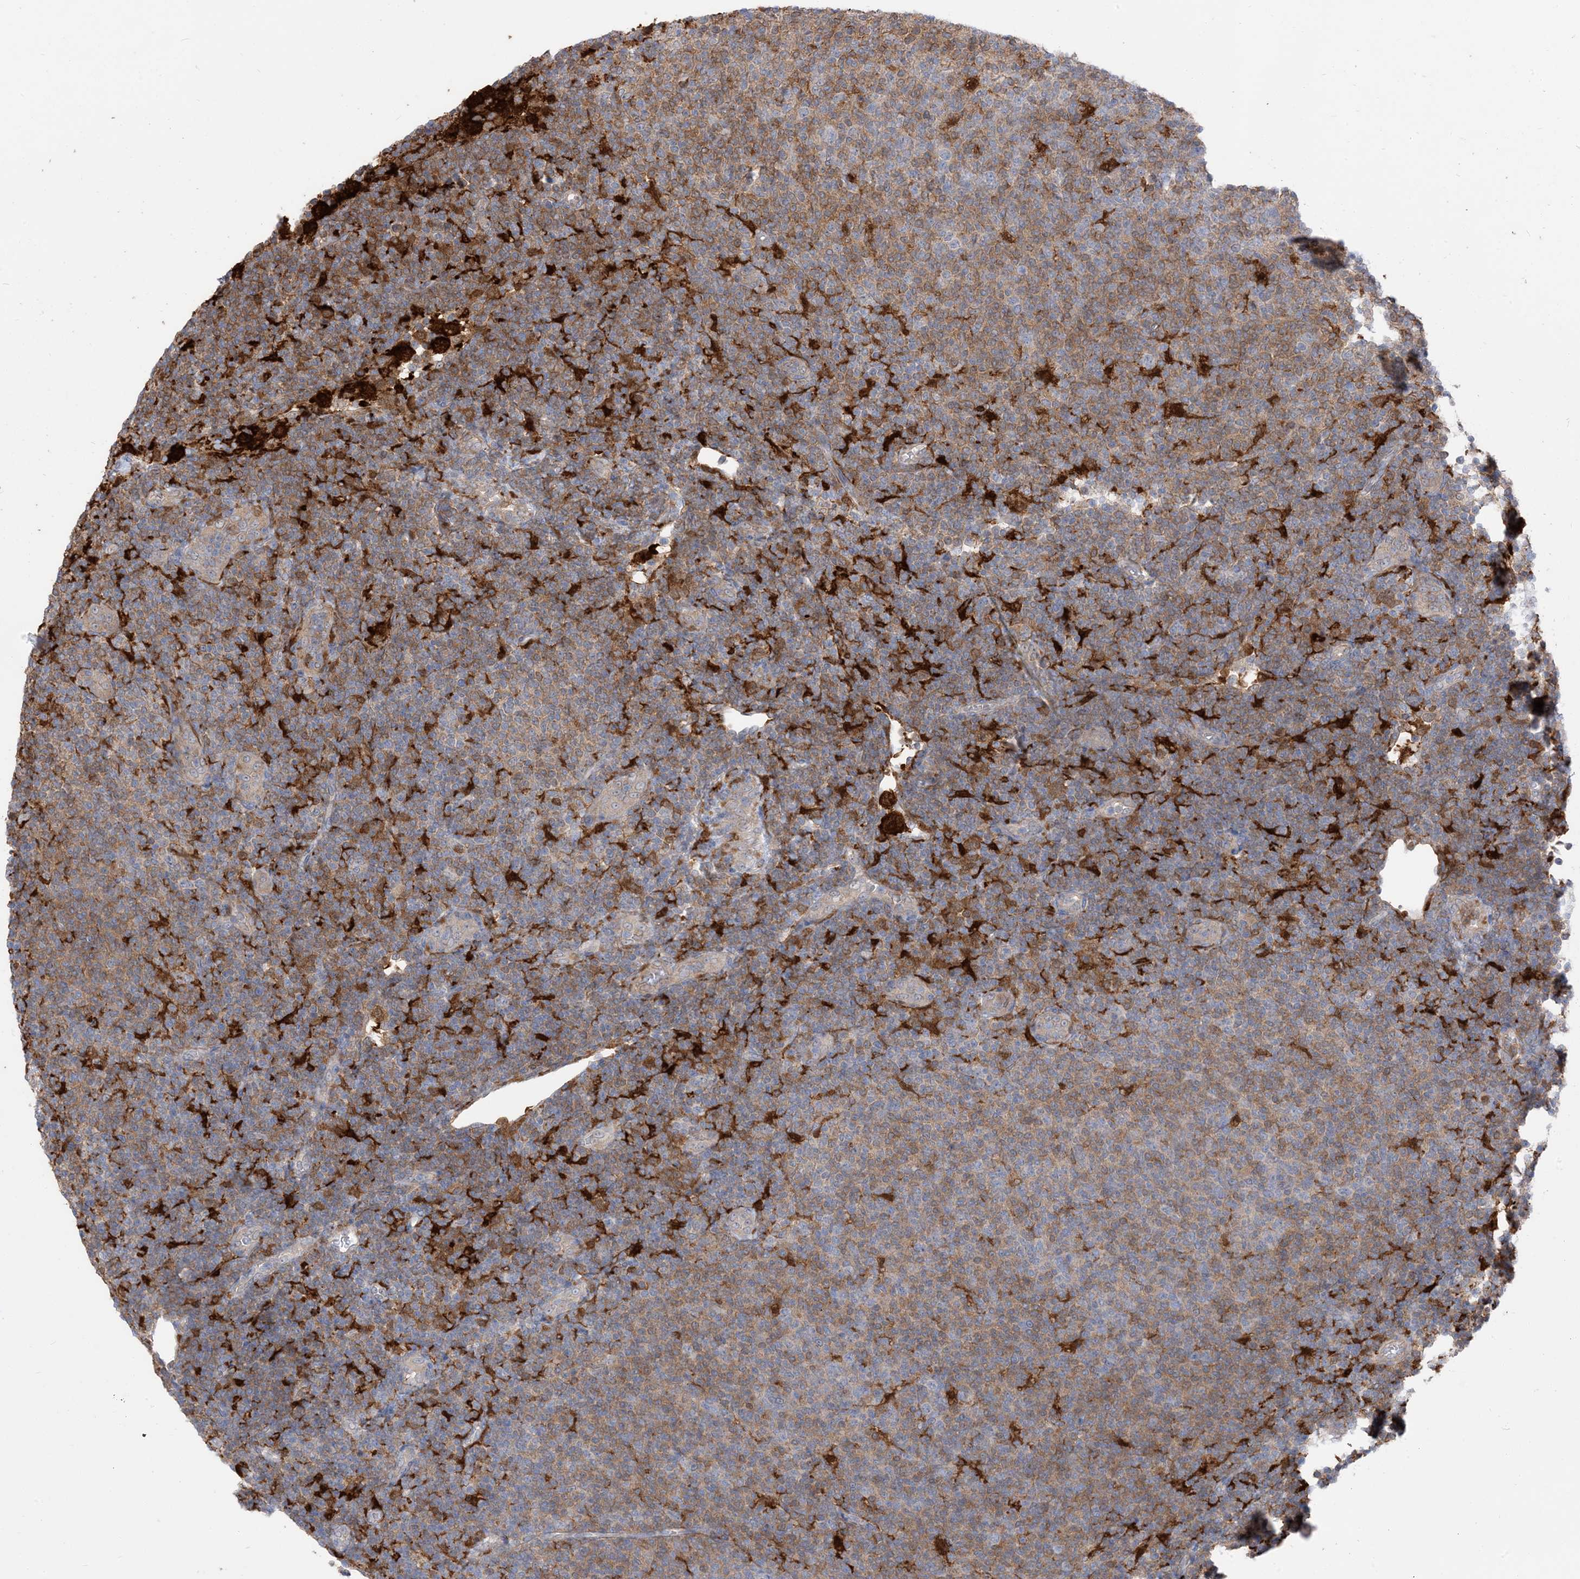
{"staining": {"intensity": "weak", "quantity": ">75%", "location": "cytoplasmic/membranous"}, "tissue": "lymphoma", "cell_type": "Tumor cells", "image_type": "cancer", "snomed": [{"axis": "morphology", "description": "Malignant lymphoma, non-Hodgkin's type, Low grade"}, {"axis": "topography", "description": "Lymph node"}], "caption": "Lymphoma was stained to show a protein in brown. There is low levels of weak cytoplasmic/membranous positivity in approximately >75% of tumor cells. The protein of interest is shown in brown color, while the nuclei are stained blue.", "gene": "NAGK", "patient": {"sex": "male", "age": 66}}